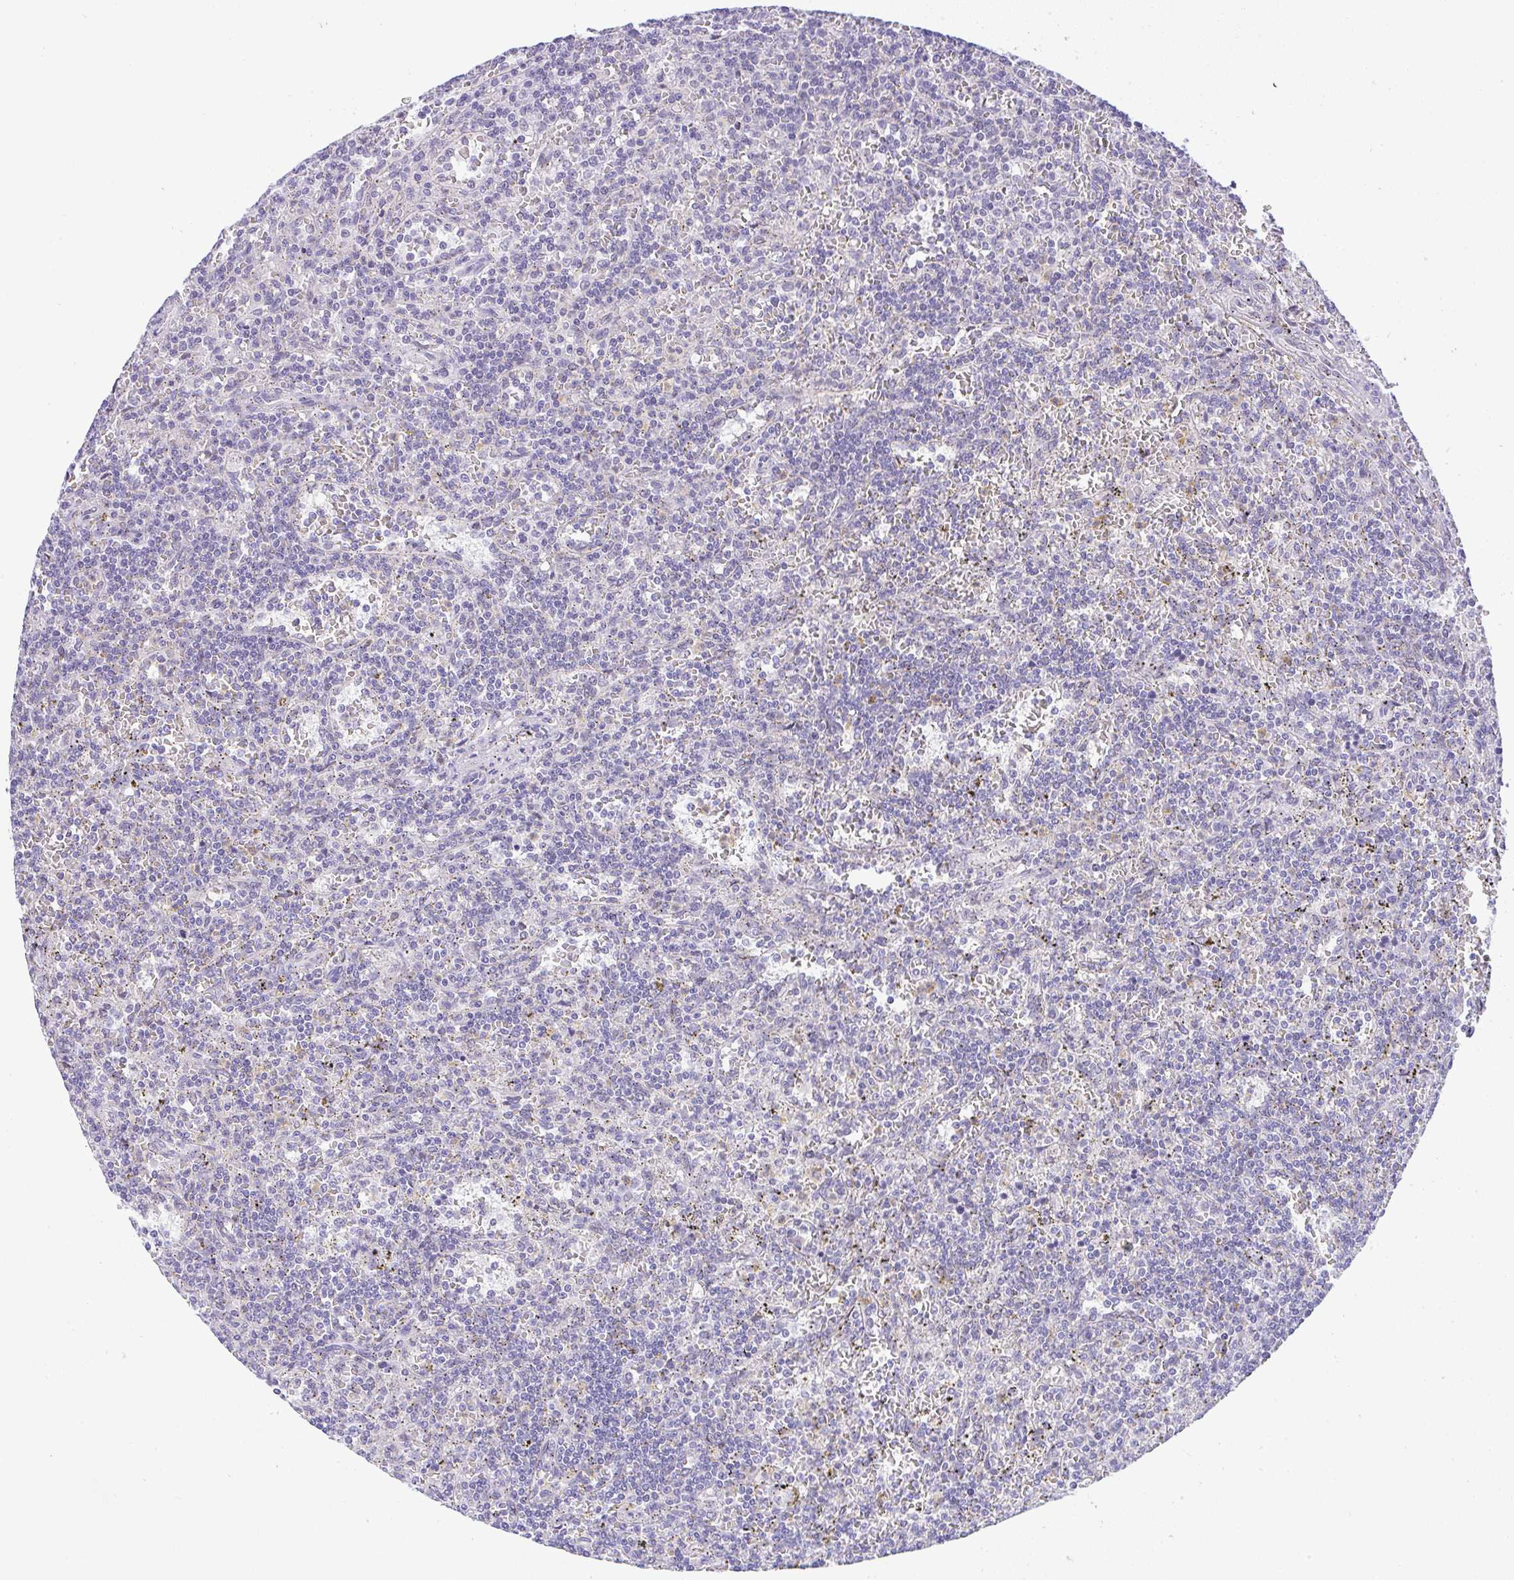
{"staining": {"intensity": "negative", "quantity": "none", "location": "none"}, "tissue": "lymphoma", "cell_type": "Tumor cells", "image_type": "cancer", "snomed": [{"axis": "morphology", "description": "Malignant lymphoma, non-Hodgkin's type, Low grade"}, {"axis": "topography", "description": "Spleen"}], "caption": "A high-resolution photomicrograph shows immunohistochemistry staining of malignant lymphoma, non-Hodgkin's type (low-grade), which shows no significant expression in tumor cells.", "gene": "FAM177A1", "patient": {"sex": "male", "age": 73}}